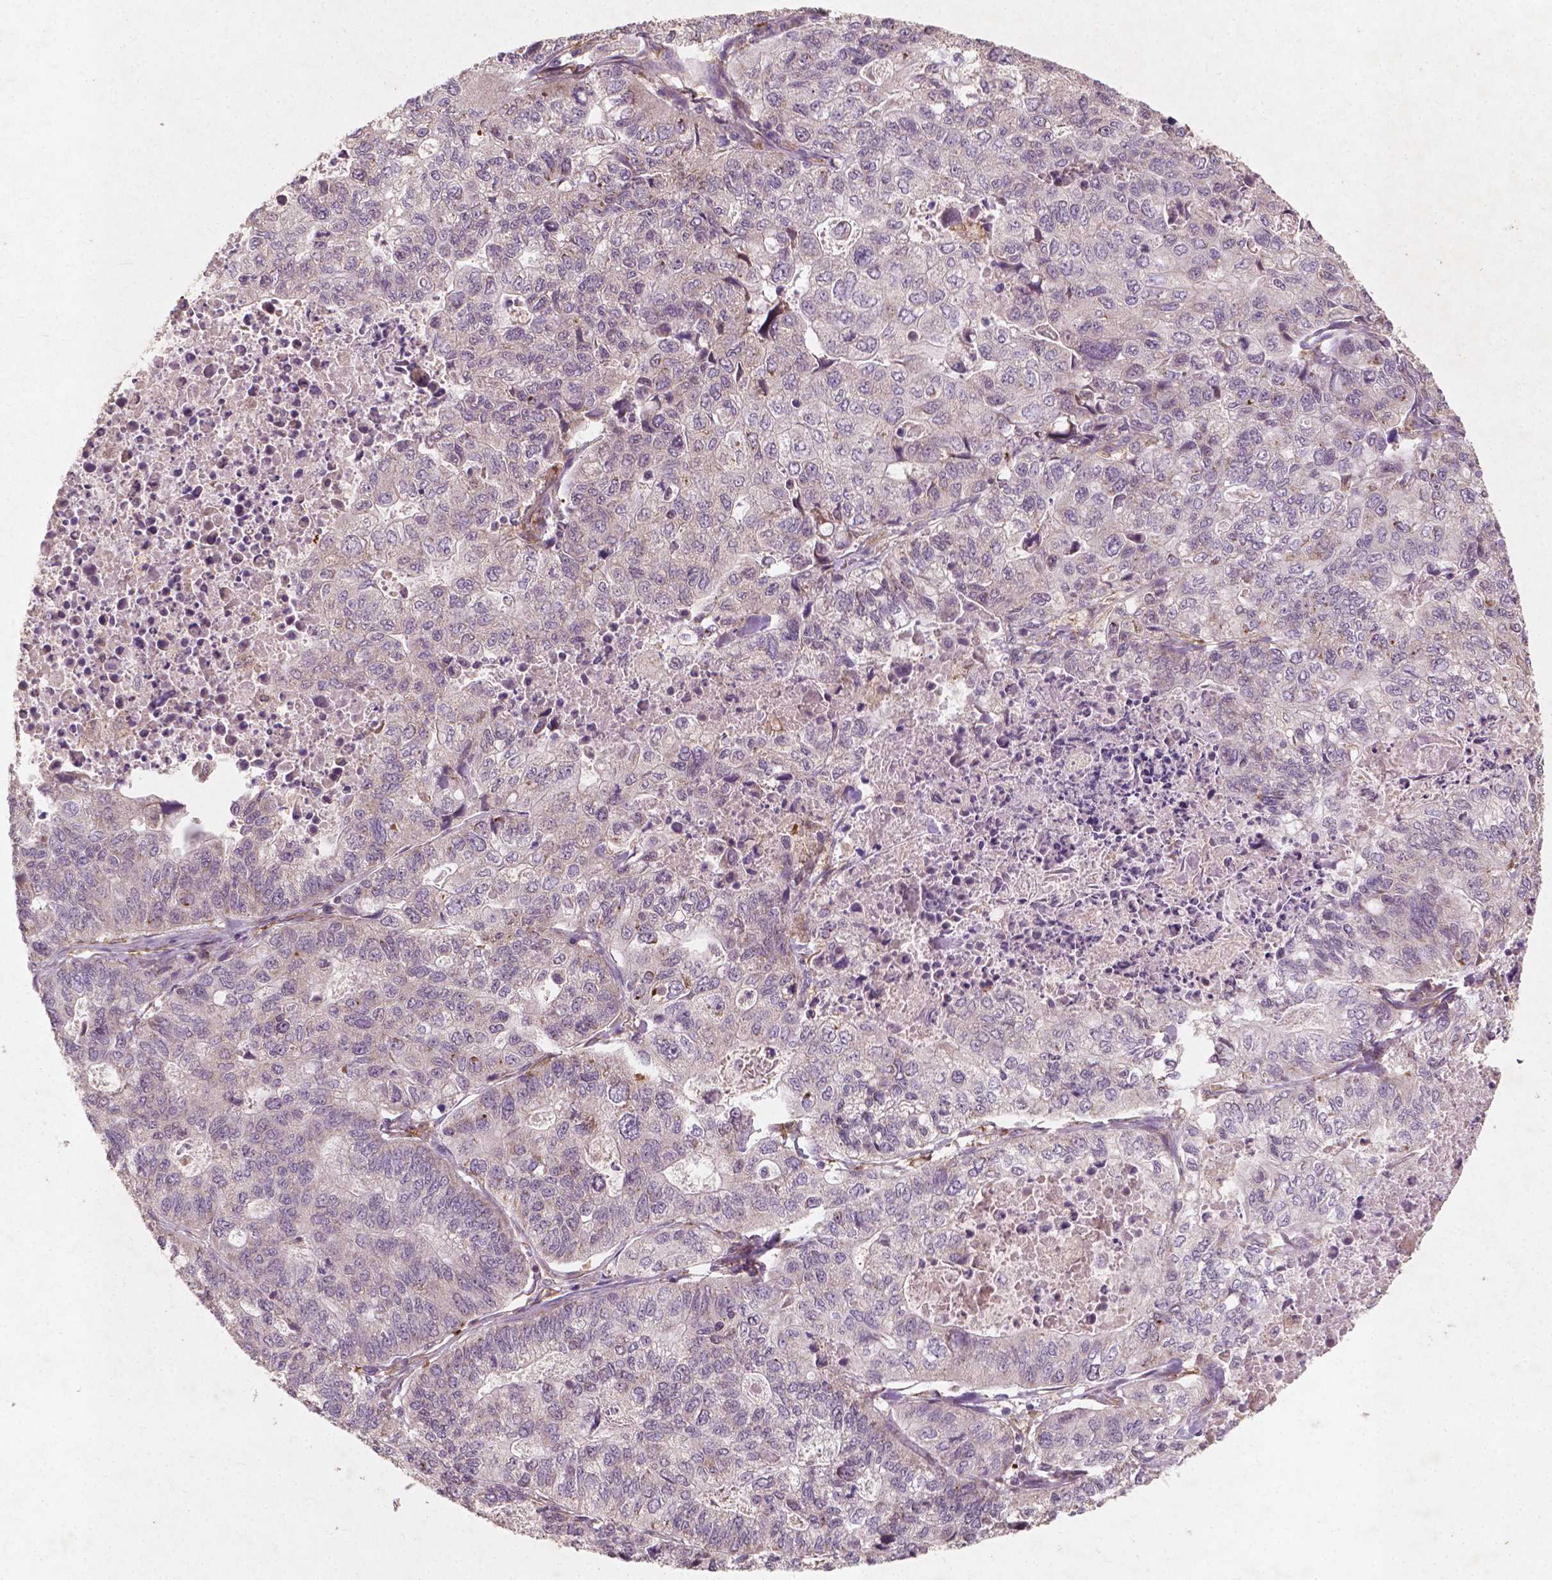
{"staining": {"intensity": "weak", "quantity": "25%-75%", "location": "cytoplasmic/membranous"}, "tissue": "stomach cancer", "cell_type": "Tumor cells", "image_type": "cancer", "snomed": [{"axis": "morphology", "description": "Adenocarcinoma, NOS"}, {"axis": "topography", "description": "Stomach, upper"}], "caption": "Immunohistochemistry of human stomach cancer displays low levels of weak cytoplasmic/membranous positivity in approximately 25%-75% of tumor cells.", "gene": "CYFIP2", "patient": {"sex": "female", "age": 67}}